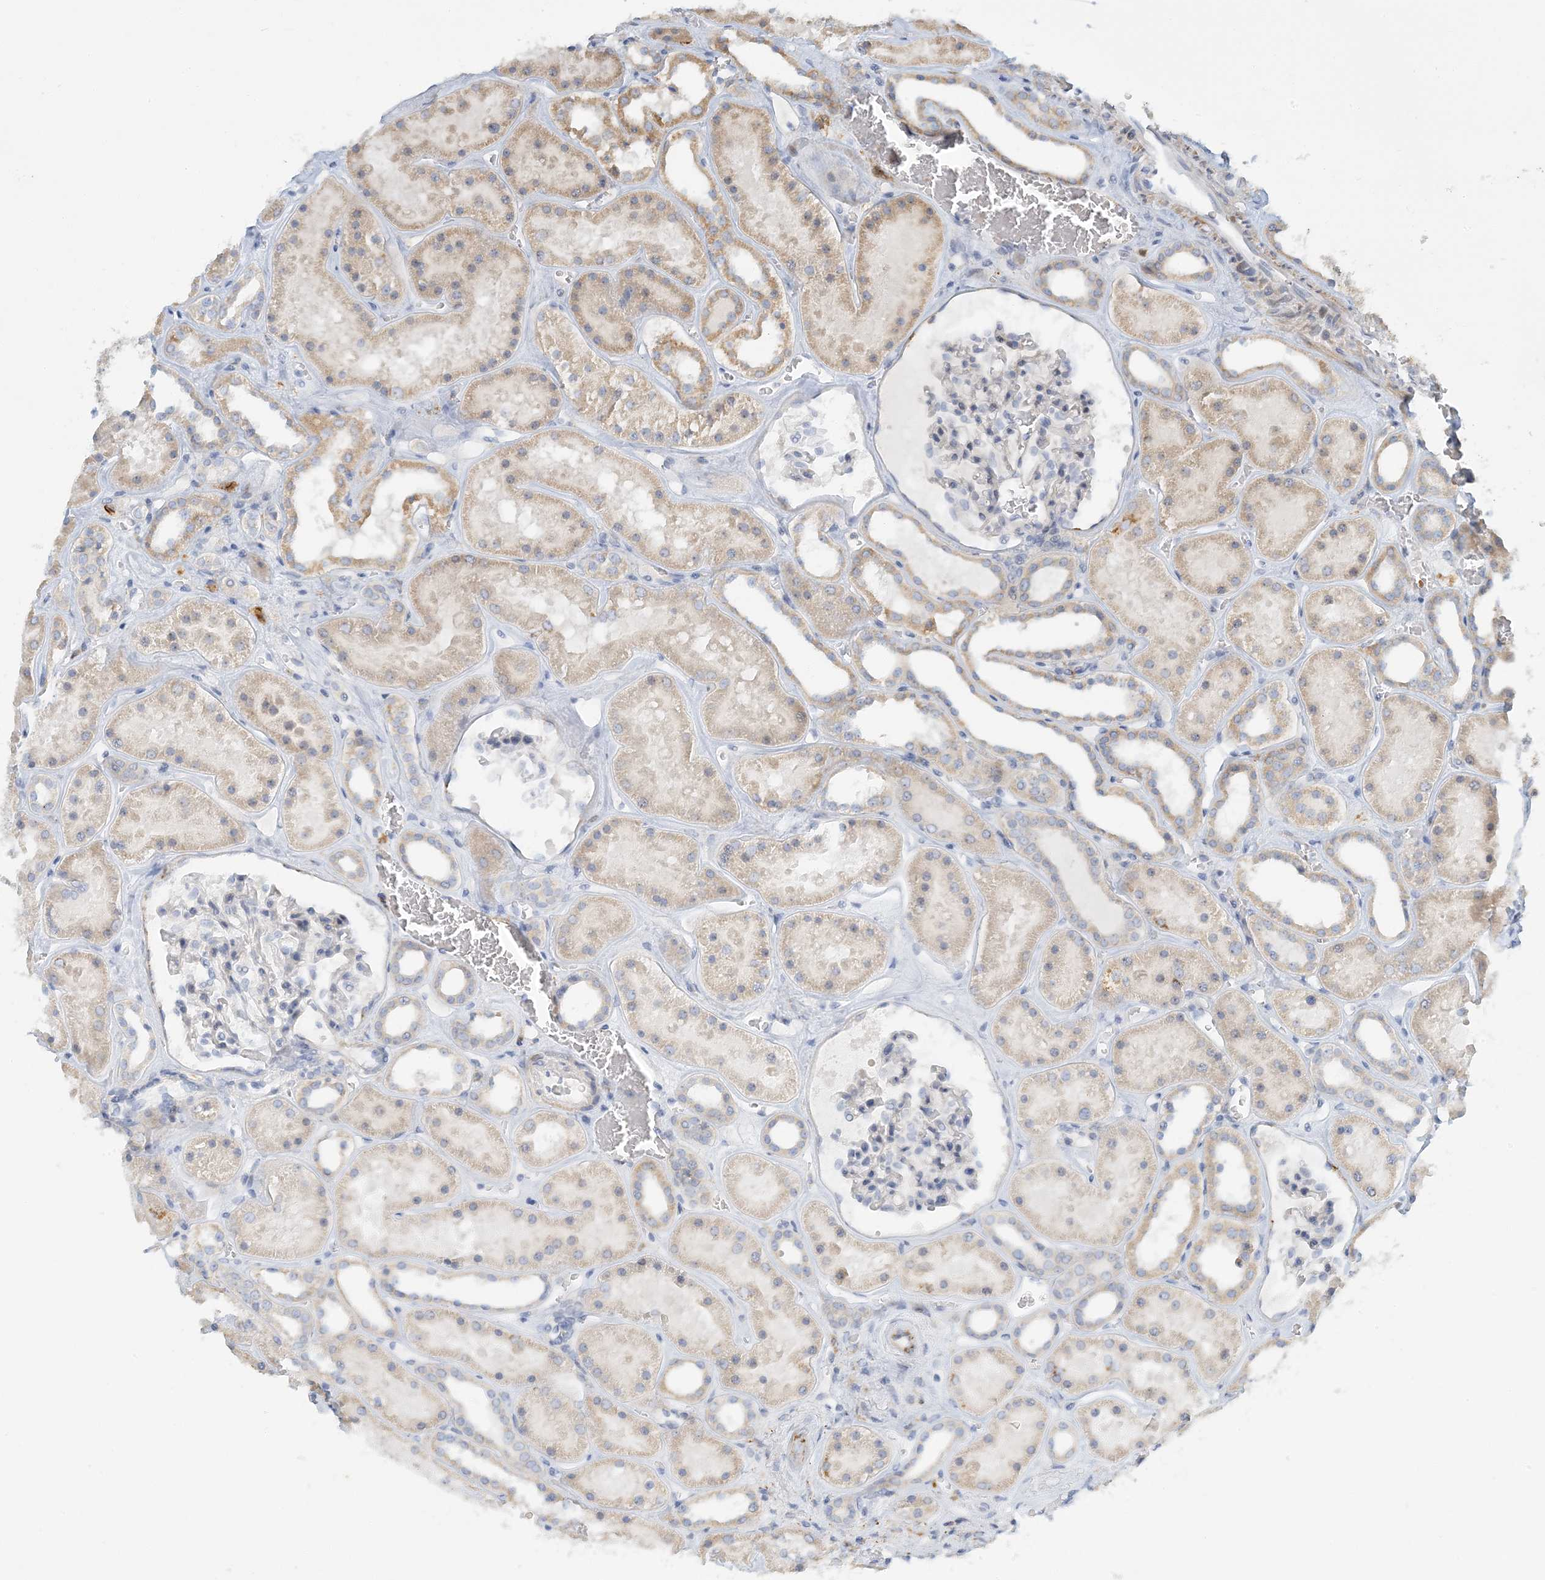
{"staining": {"intensity": "negative", "quantity": "none", "location": "none"}, "tissue": "kidney", "cell_type": "Cells in glomeruli", "image_type": "normal", "snomed": [{"axis": "morphology", "description": "Normal tissue, NOS"}, {"axis": "topography", "description": "Kidney"}], "caption": "DAB (3,3'-diaminobenzidine) immunohistochemical staining of normal human kidney displays no significant staining in cells in glomeruli.", "gene": "LTN1", "patient": {"sex": "female", "age": 41}}